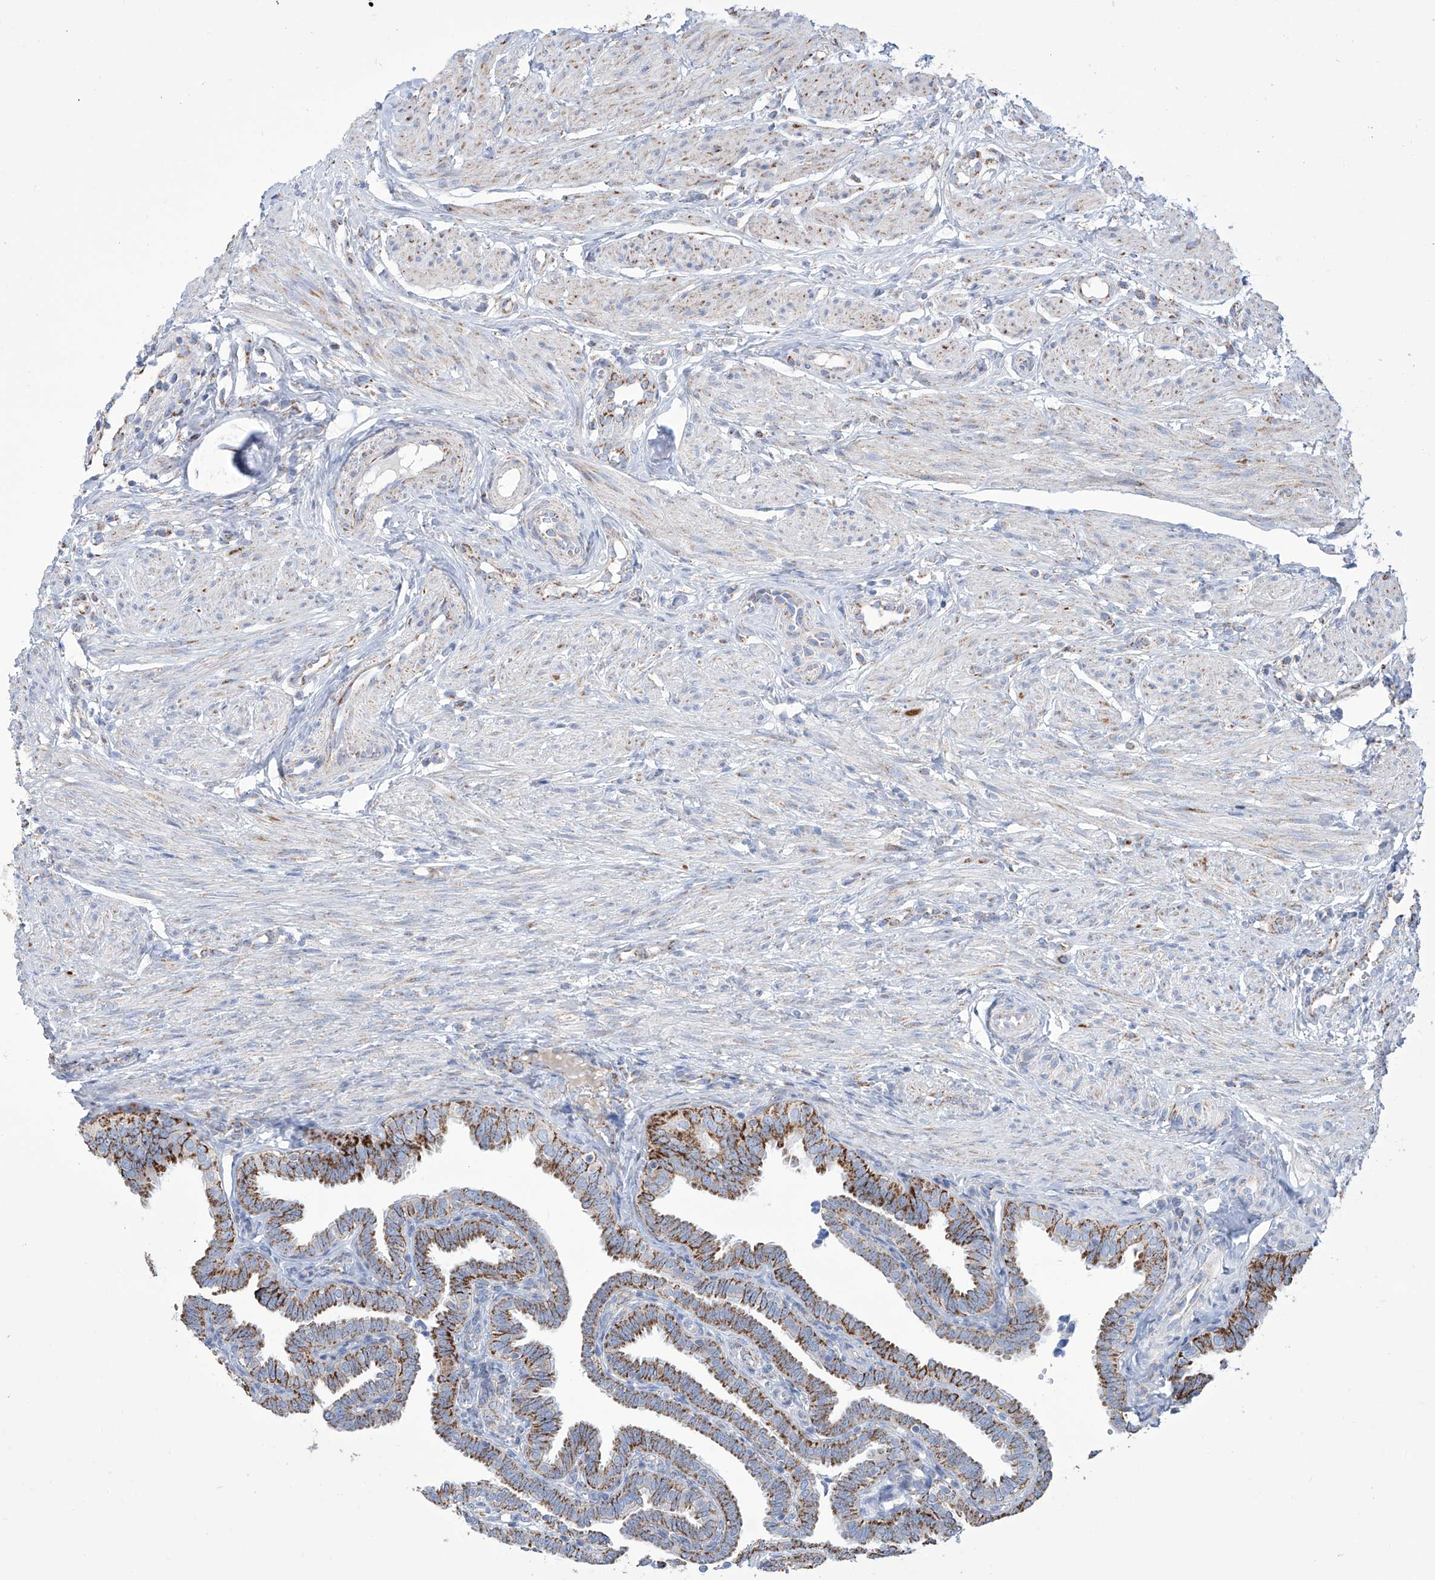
{"staining": {"intensity": "strong", "quantity": ">75%", "location": "cytoplasmic/membranous"}, "tissue": "fallopian tube", "cell_type": "Glandular cells", "image_type": "normal", "snomed": [{"axis": "morphology", "description": "Normal tissue, NOS"}, {"axis": "topography", "description": "Fallopian tube"}], "caption": "Immunohistochemical staining of normal fallopian tube demonstrates strong cytoplasmic/membranous protein positivity in approximately >75% of glandular cells. Nuclei are stained in blue.", "gene": "ALDH6A1", "patient": {"sex": "female", "age": 39}}